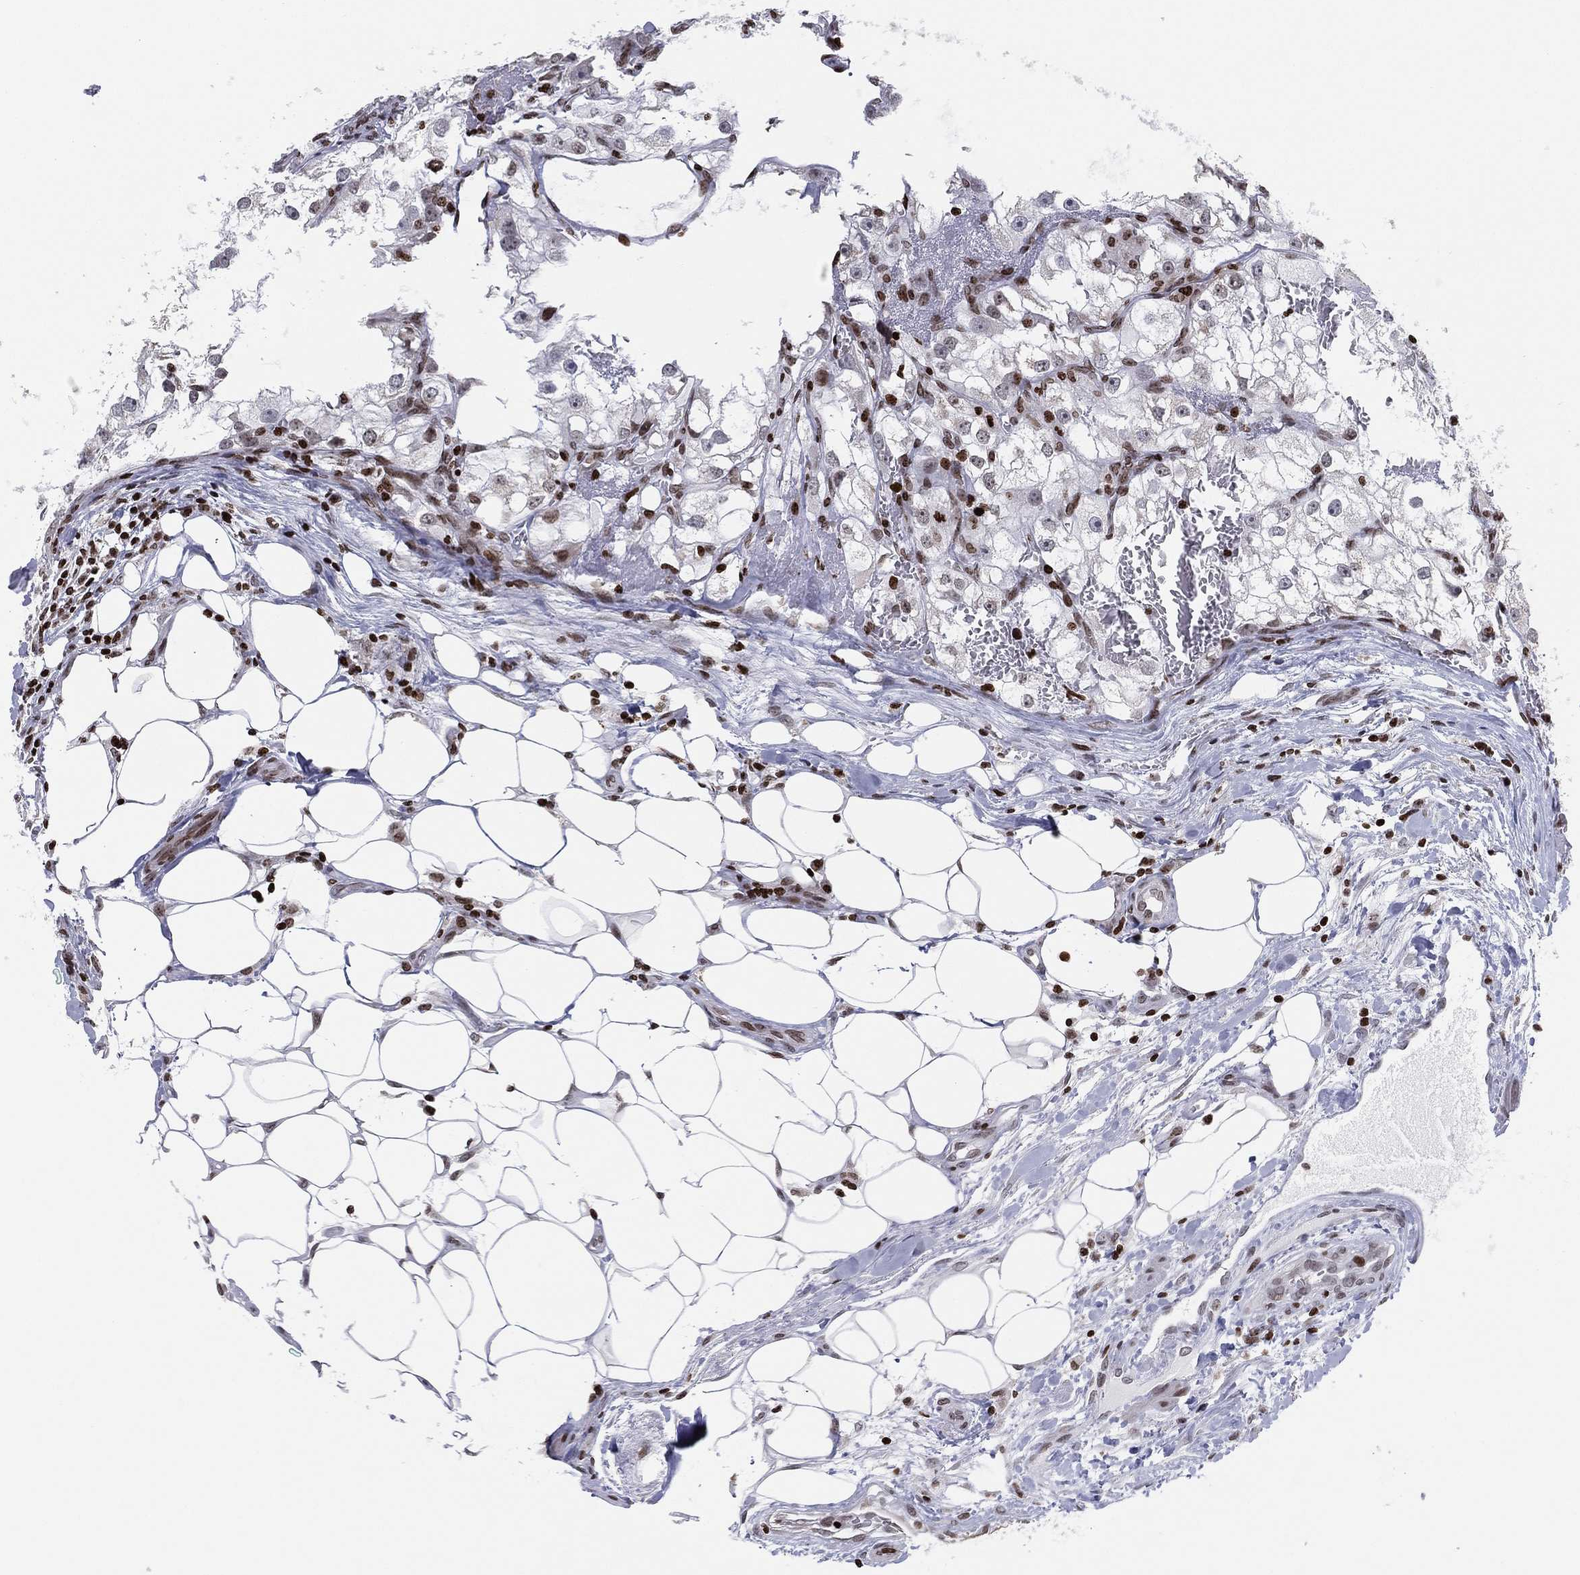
{"staining": {"intensity": "moderate", "quantity": "<25%", "location": "nuclear"}, "tissue": "renal cancer", "cell_type": "Tumor cells", "image_type": "cancer", "snomed": [{"axis": "morphology", "description": "Adenocarcinoma, NOS"}, {"axis": "topography", "description": "Kidney"}], "caption": "DAB (3,3'-diaminobenzidine) immunohistochemical staining of renal adenocarcinoma reveals moderate nuclear protein staining in about <25% of tumor cells.", "gene": "MFSD14A", "patient": {"sex": "male", "age": 59}}